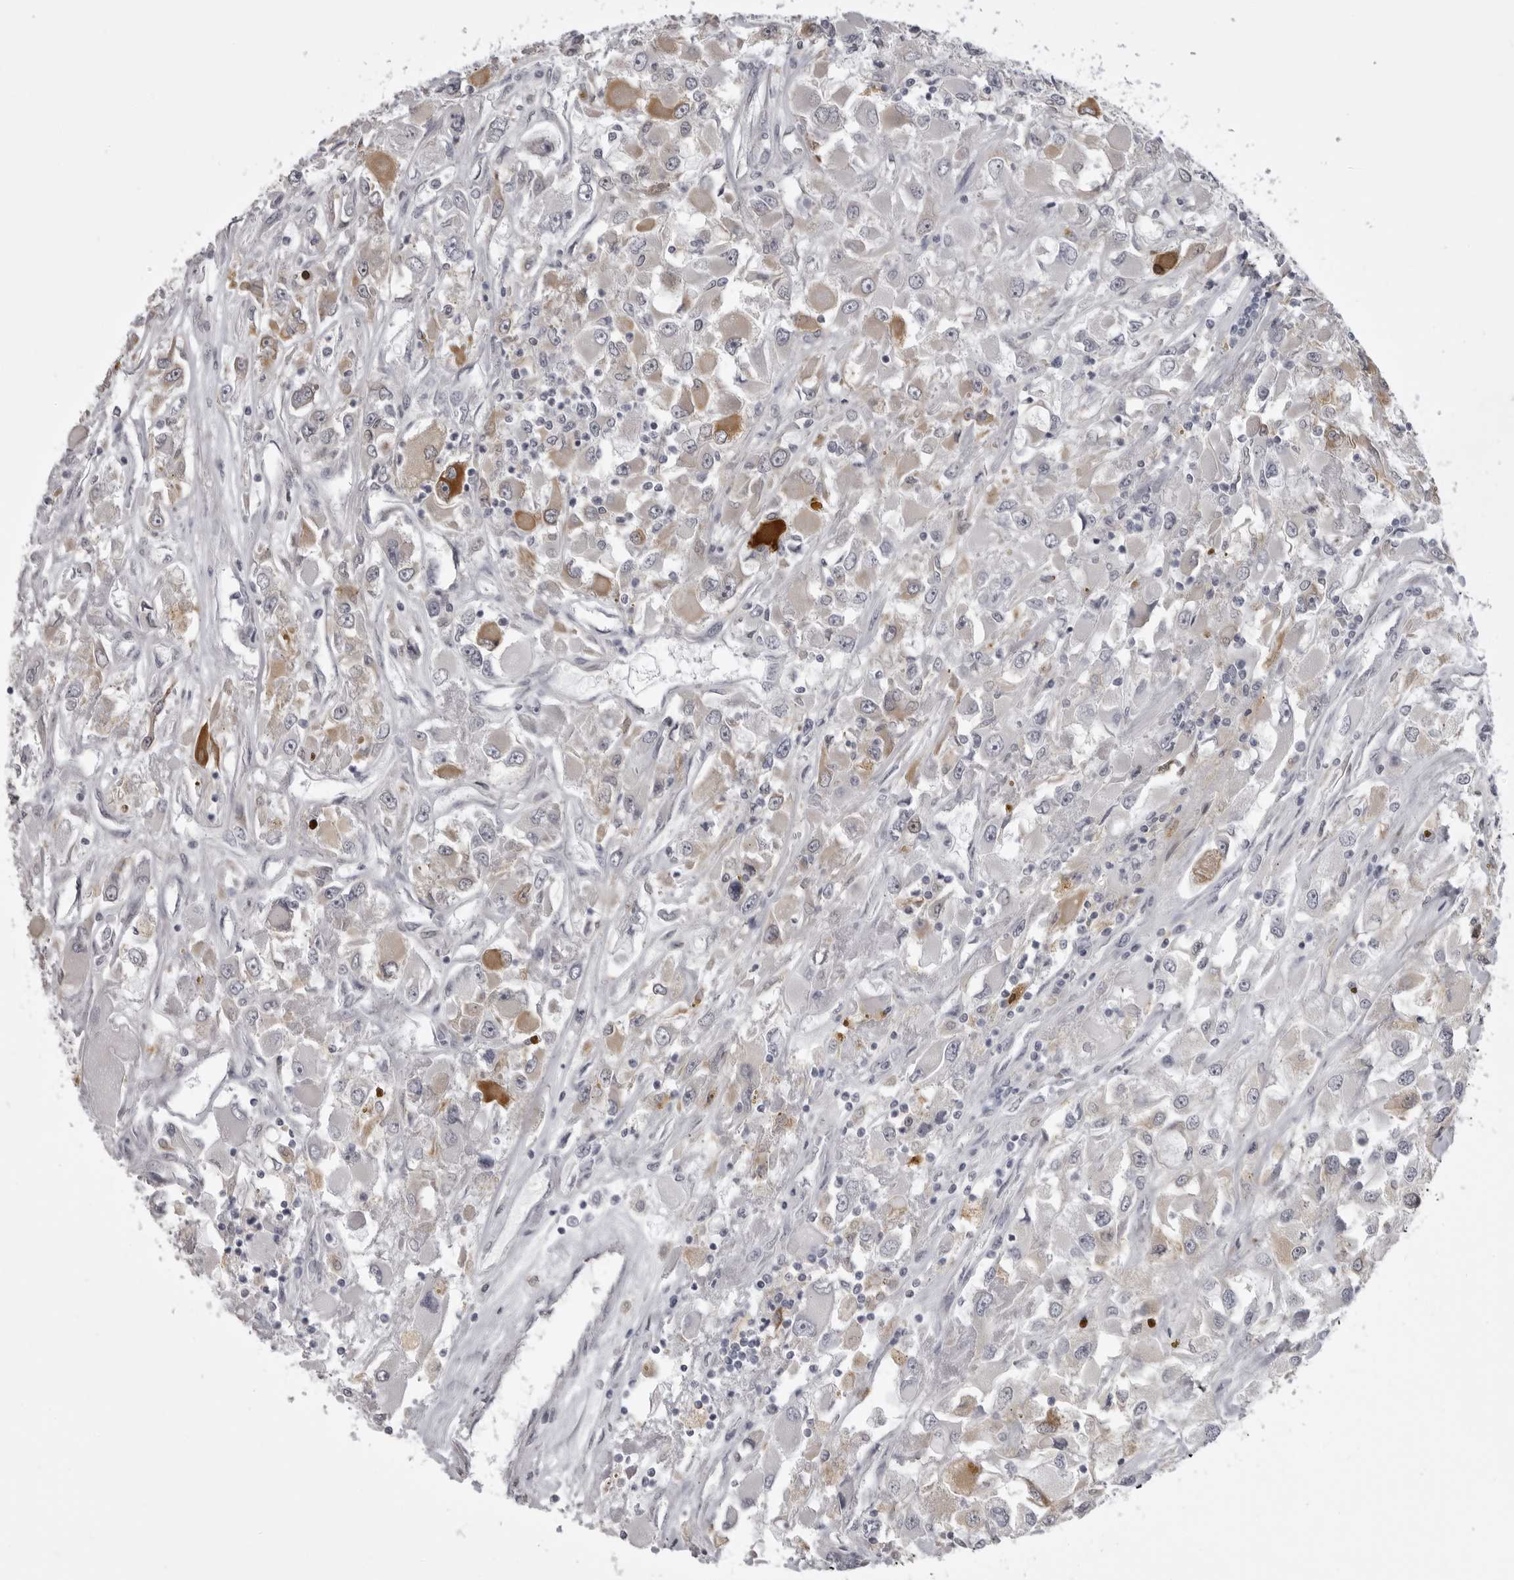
{"staining": {"intensity": "moderate", "quantity": "<25%", "location": "cytoplasmic/membranous"}, "tissue": "renal cancer", "cell_type": "Tumor cells", "image_type": "cancer", "snomed": [{"axis": "morphology", "description": "Adenocarcinoma, NOS"}, {"axis": "topography", "description": "Kidney"}], "caption": "Approximately <25% of tumor cells in renal cancer exhibit moderate cytoplasmic/membranous protein staining as visualized by brown immunohistochemical staining.", "gene": "NCEH1", "patient": {"sex": "female", "age": 52}}